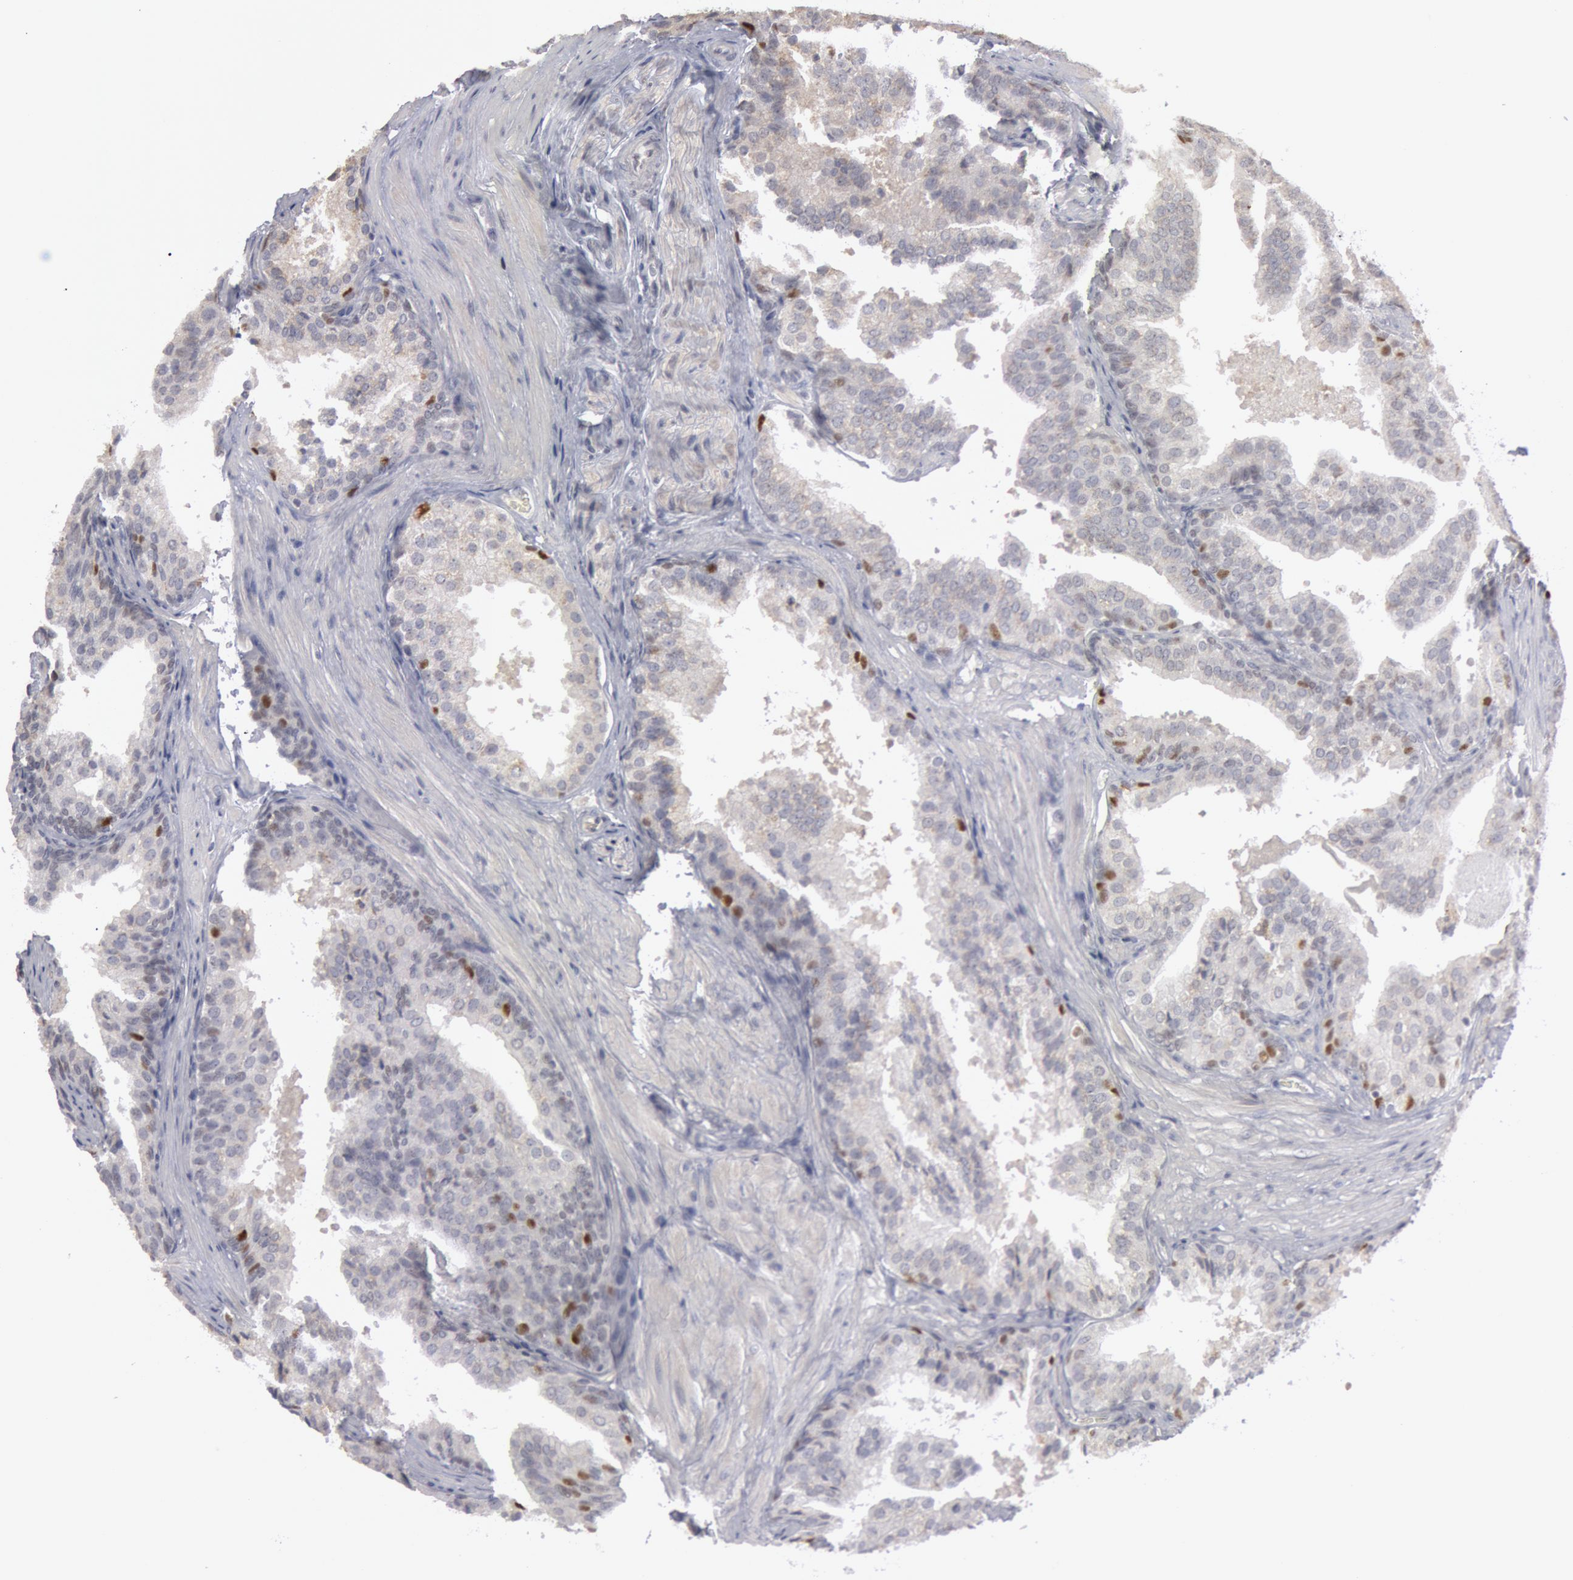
{"staining": {"intensity": "moderate", "quantity": "25%-75%", "location": "nuclear"}, "tissue": "prostate cancer", "cell_type": "Tumor cells", "image_type": "cancer", "snomed": [{"axis": "morphology", "description": "Adenocarcinoma, Low grade"}, {"axis": "topography", "description": "Prostate"}], "caption": "DAB (3,3'-diaminobenzidine) immunohistochemical staining of low-grade adenocarcinoma (prostate) displays moderate nuclear protein staining in approximately 25%-75% of tumor cells.", "gene": "WDHD1", "patient": {"sex": "male", "age": 69}}